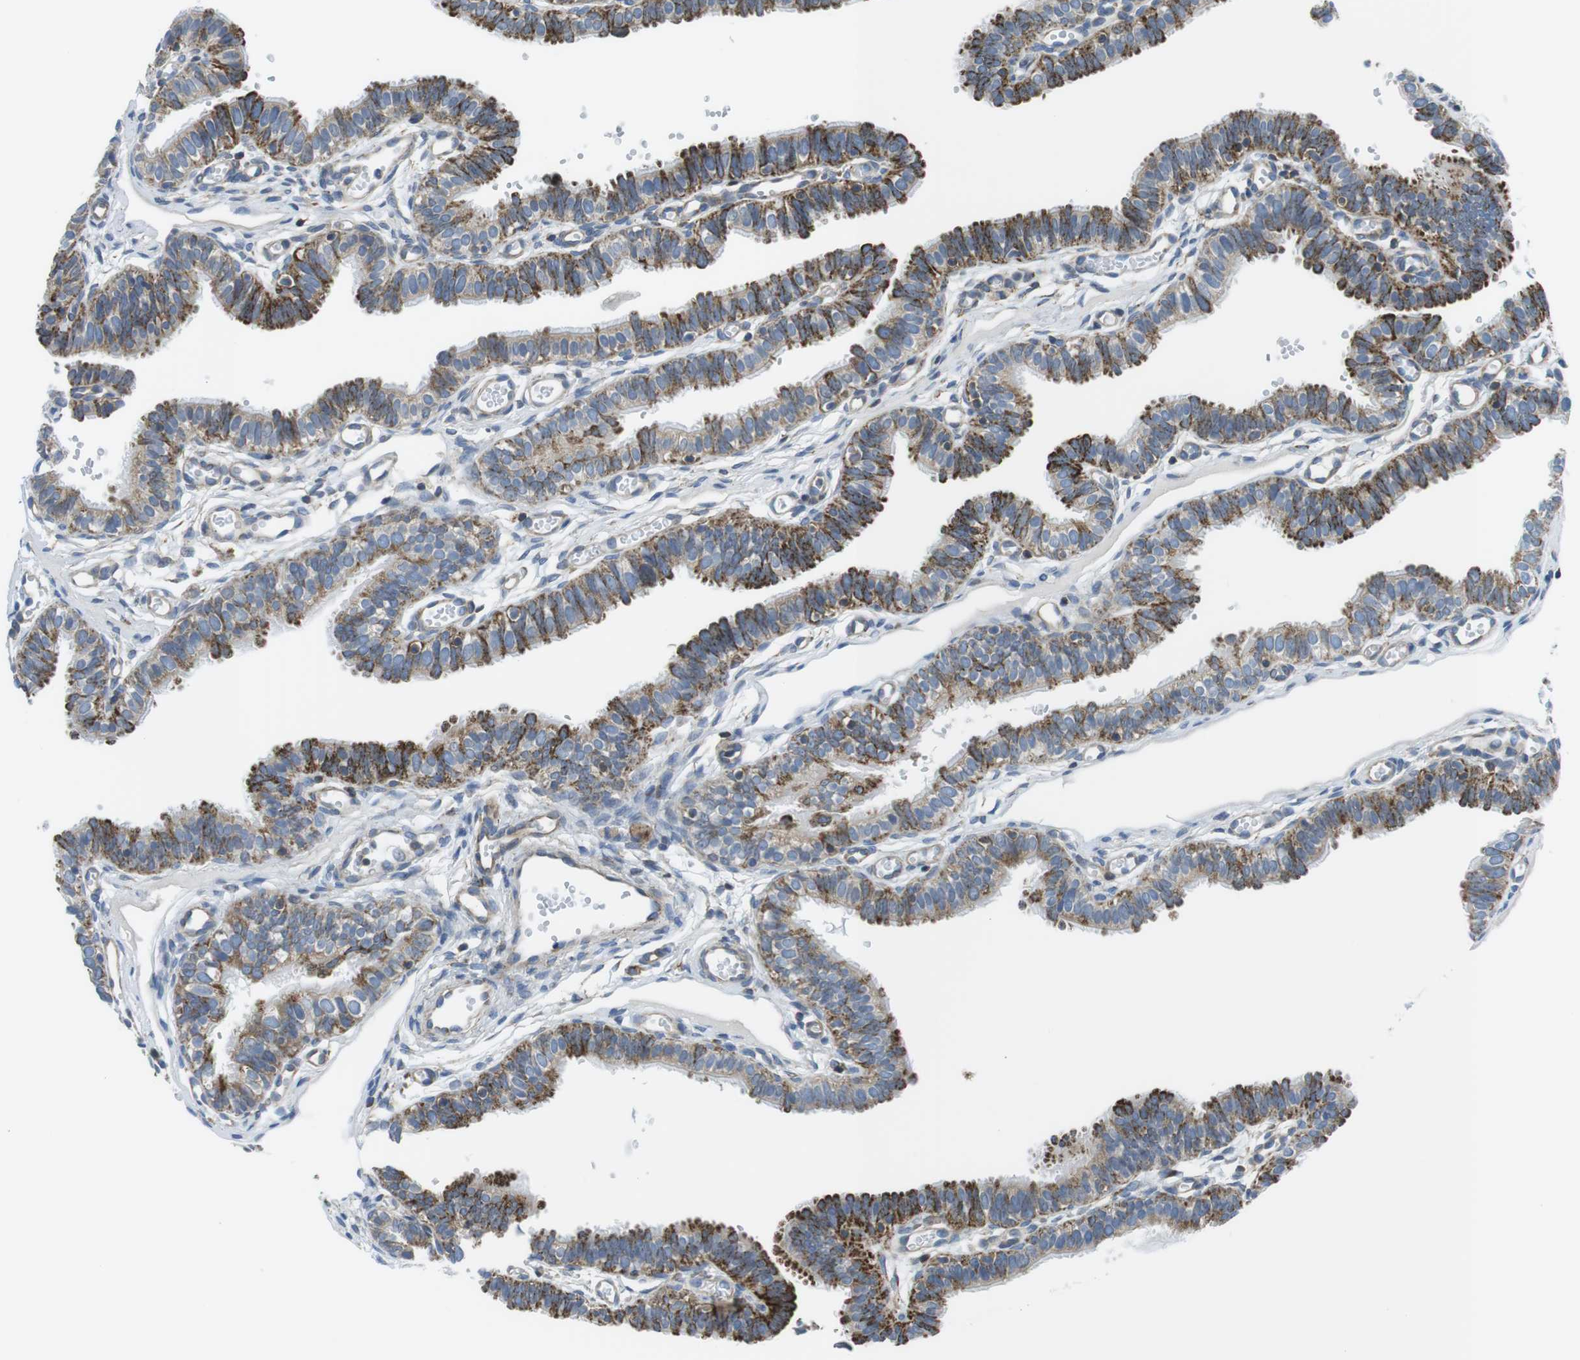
{"staining": {"intensity": "strong", "quantity": ">75%", "location": "cytoplasmic/membranous"}, "tissue": "fallopian tube", "cell_type": "Glandular cells", "image_type": "normal", "snomed": [{"axis": "morphology", "description": "Normal tissue, NOS"}, {"axis": "topography", "description": "Fallopian tube"}, {"axis": "topography", "description": "Placenta"}], "caption": "A high amount of strong cytoplasmic/membranous staining is identified in approximately >75% of glandular cells in benign fallopian tube.", "gene": "KCNE3", "patient": {"sex": "female", "age": 34}}